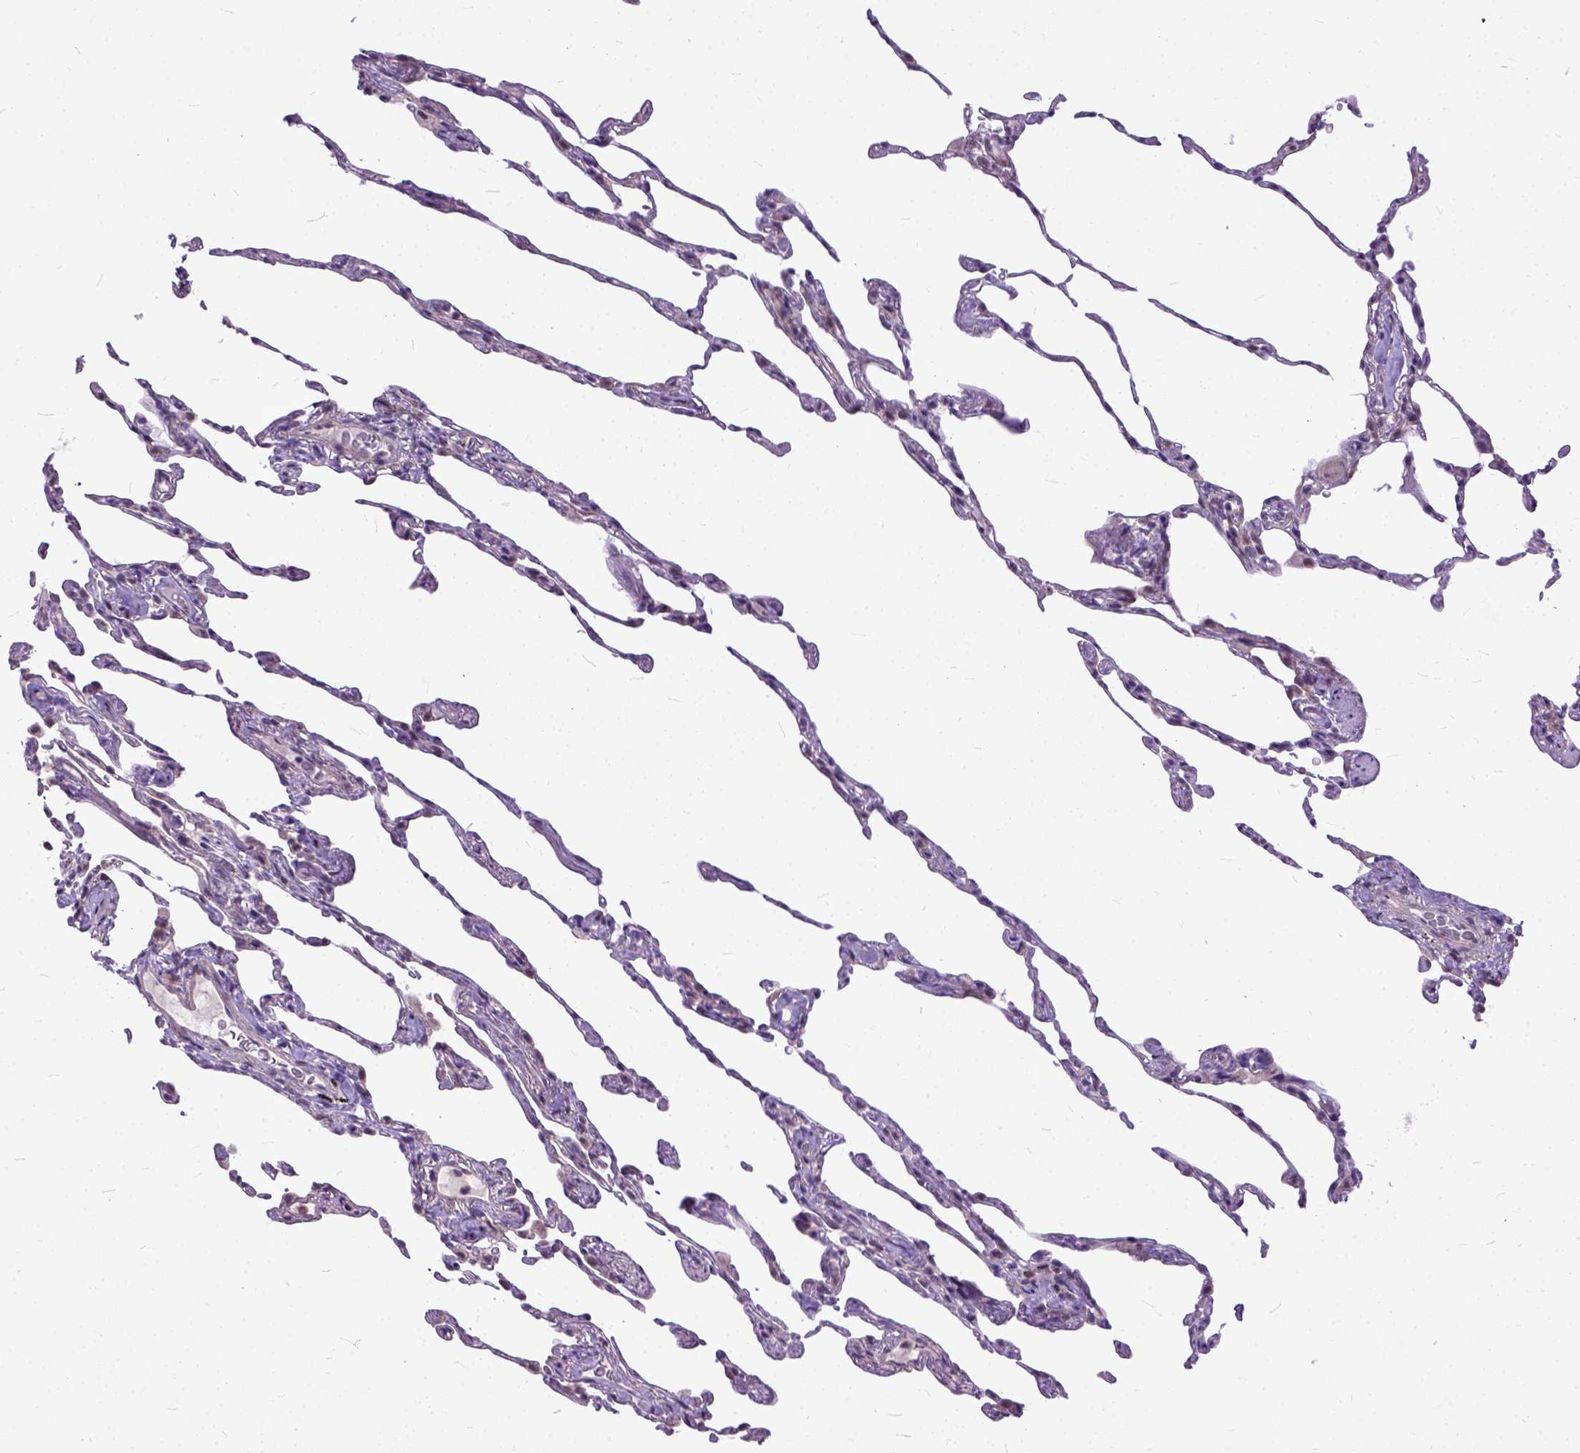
{"staining": {"intensity": "weak", "quantity": "<25%", "location": "nuclear"}, "tissue": "lung", "cell_type": "Alveolar cells", "image_type": "normal", "snomed": [{"axis": "morphology", "description": "Normal tissue, NOS"}, {"axis": "topography", "description": "Lung"}], "caption": "Immunohistochemical staining of unremarkable human lung exhibits no significant positivity in alveolar cells.", "gene": "TCEAL7", "patient": {"sex": "female", "age": 57}}